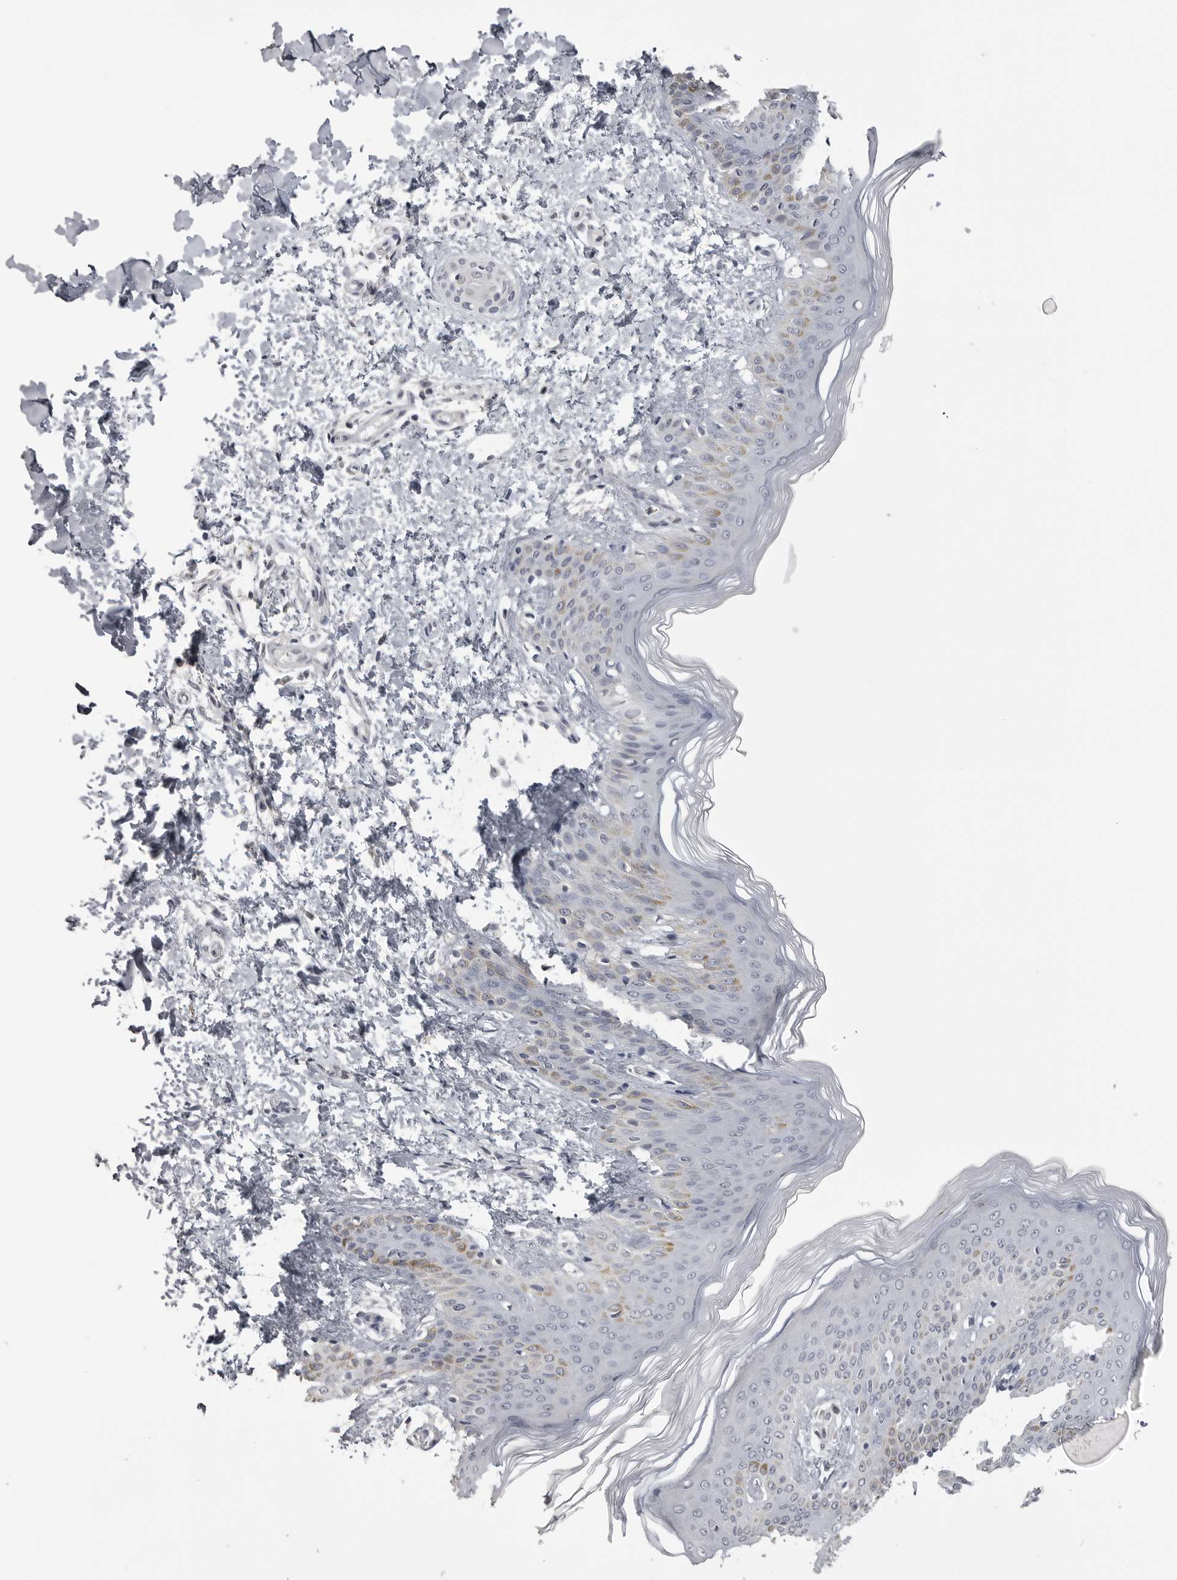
{"staining": {"intensity": "negative", "quantity": "none", "location": "none"}, "tissue": "skin", "cell_type": "Fibroblasts", "image_type": "normal", "snomed": [{"axis": "morphology", "description": "Normal tissue, NOS"}, {"axis": "morphology", "description": "Neoplasm, benign, NOS"}, {"axis": "topography", "description": "Skin"}, {"axis": "topography", "description": "Soft tissue"}], "caption": "This is an immunohistochemistry photomicrograph of benign skin. There is no staining in fibroblasts.", "gene": "GPN2", "patient": {"sex": "male", "age": 26}}